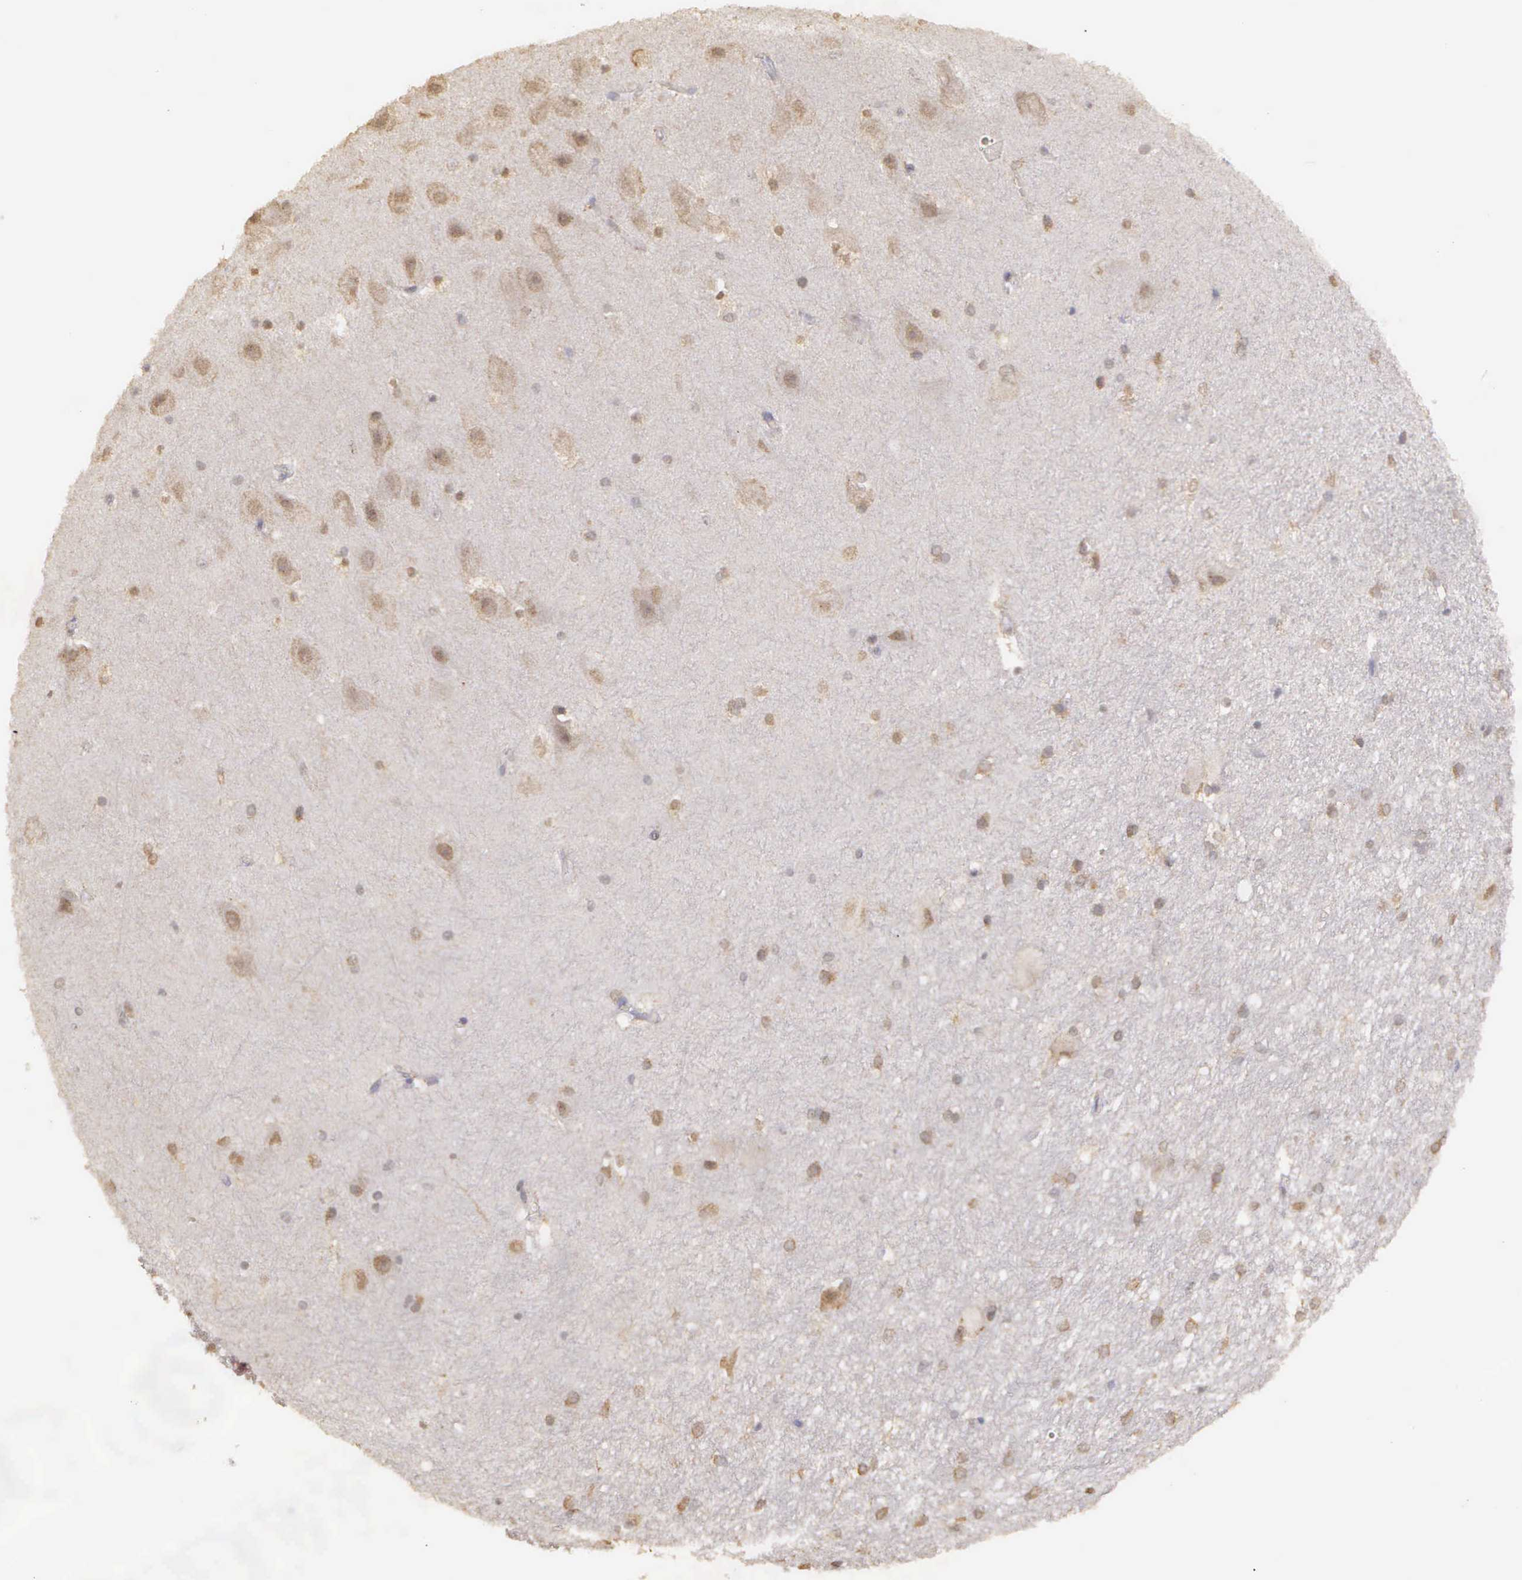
{"staining": {"intensity": "weak", "quantity": "<25%", "location": "cytoplasmic/membranous"}, "tissue": "hippocampus", "cell_type": "Glial cells", "image_type": "normal", "snomed": [{"axis": "morphology", "description": "Normal tissue, NOS"}, {"axis": "topography", "description": "Hippocampus"}], "caption": "Immunohistochemistry (IHC) photomicrograph of normal human hippocampus stained for a protein (brown), which reveals no positivity in glial cells. (DAB IHC visualized using brightfield microscopy, high magnification).", "gene": "ARMCX5", "patient": {"sex": "female", "age": 19}}